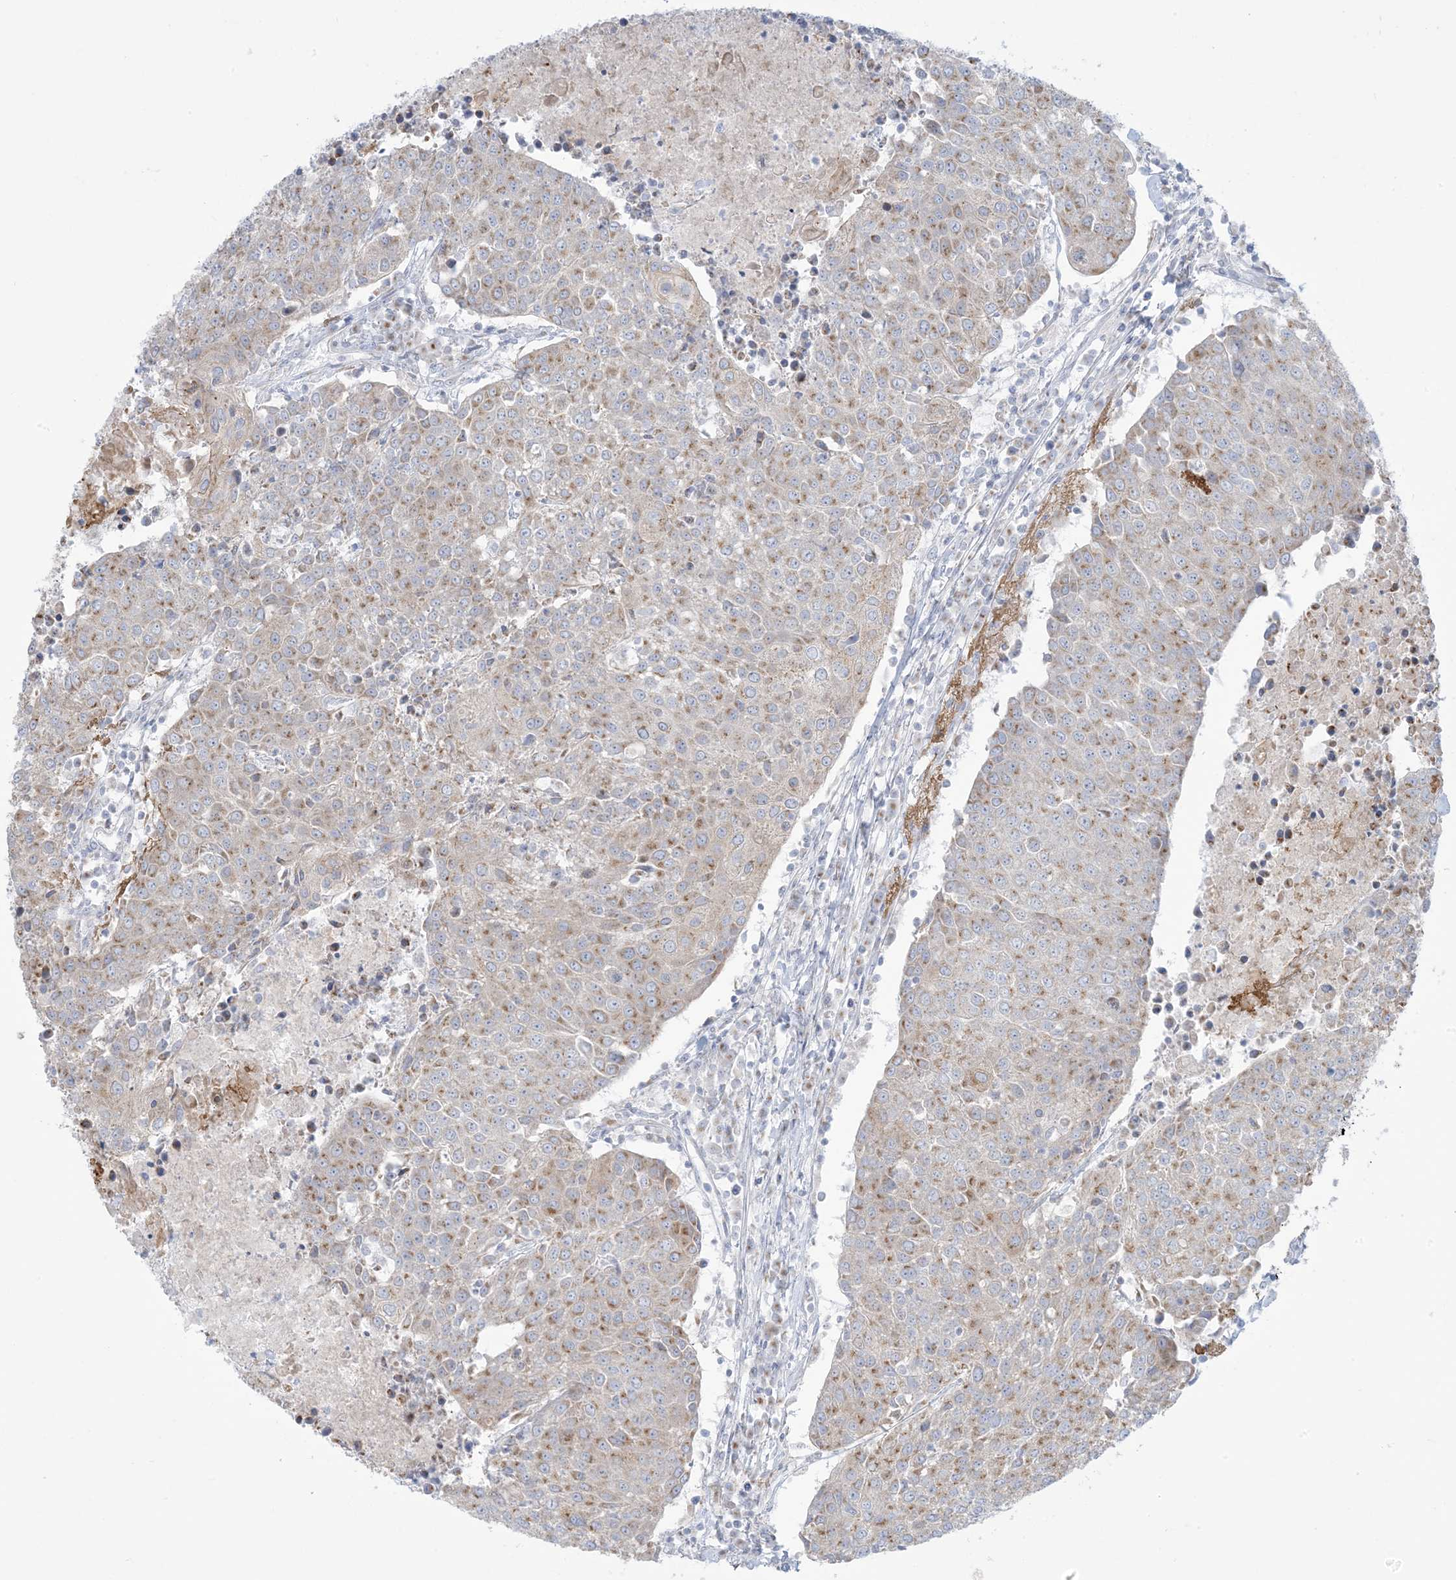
{"staining": {"intensity": "moderate", "quantity": ">75%", "location": "cytoplasmic/membranous"}, "tissue": "urothelial cancer", "cell_type": "Tumor cells", "image_type": "cancer", "snomed": [{"axis": "morphology", "description": "Urothelial carcinoma, High grade"}, {"axis": "topography", "description": "Urinary bladder"}], "caption": "Immunohistochemistry (IHC) staining of urothelial cancer, which displays medium levels of moderate cytoplasmic/membranous positivity in approximately >75% of tumor cells indicating moderate cytoplasmic/membranous protein expression. The staining was performed using DAB (3,3'-diaminobenzidine) (brown) for protein detection and nuclei were counterstained in hematoxylin (blue).", "gene": "AFTPH", "patient": {"sex": "female", "age": 85}}